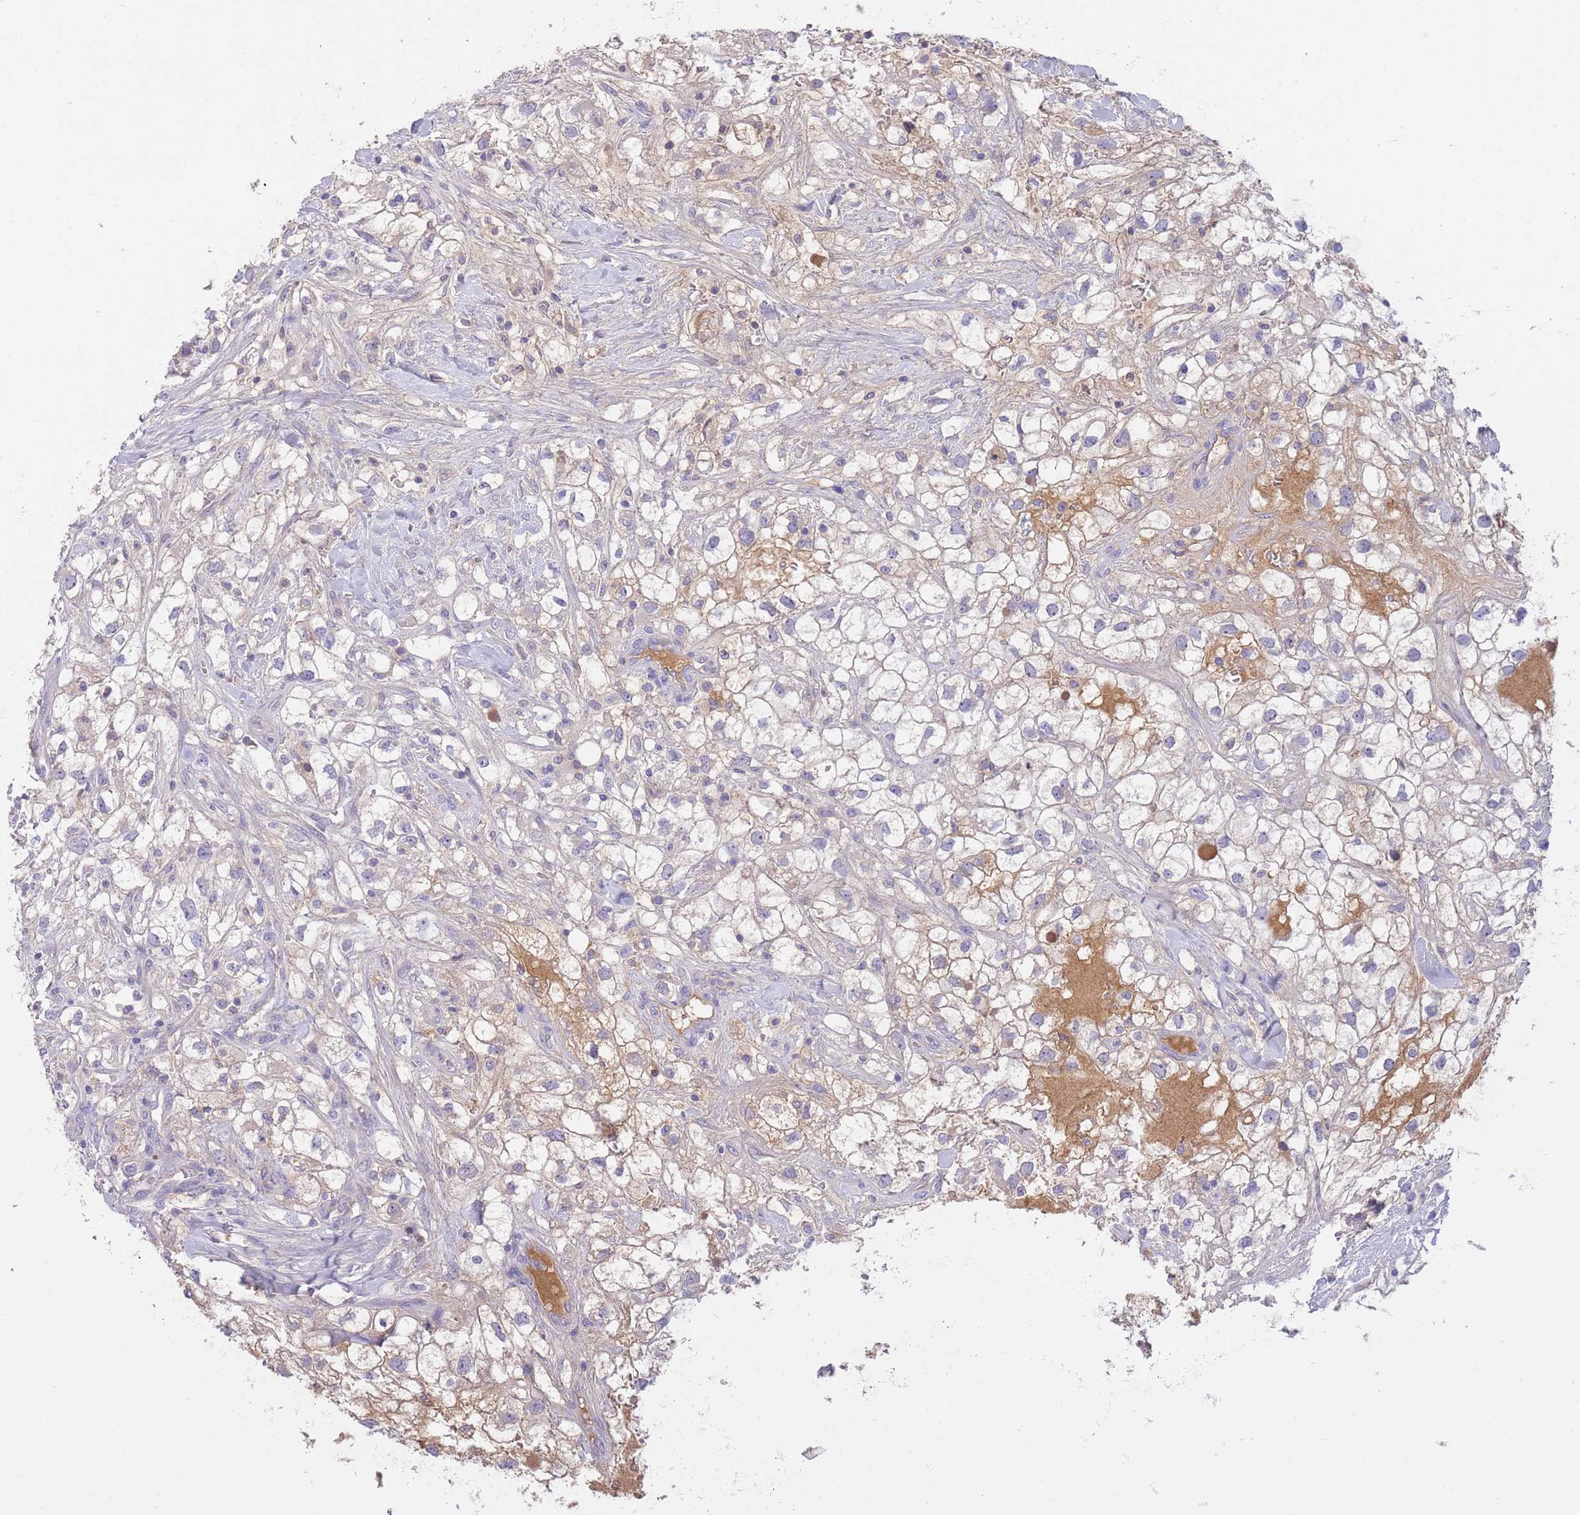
{"staining": {"intensity": "negative", "quantity": "none", "location": "none"}, "tissue": "renal cancer", "cell_type": "Tumor cells", "image_type": "cancer", "snomed": [{"axis": "morphology", "description": "Adenocarcinoma, NOS"}, {"axis": "topography", "description": "Kidney"}], "caption": "Renal cancer (adenocarcinoma) was stained to show a protein in brown. There is no significant staining in tumor cells.", "gene": "IGFL4", "patient": {"sex": "male", "age": 59}}